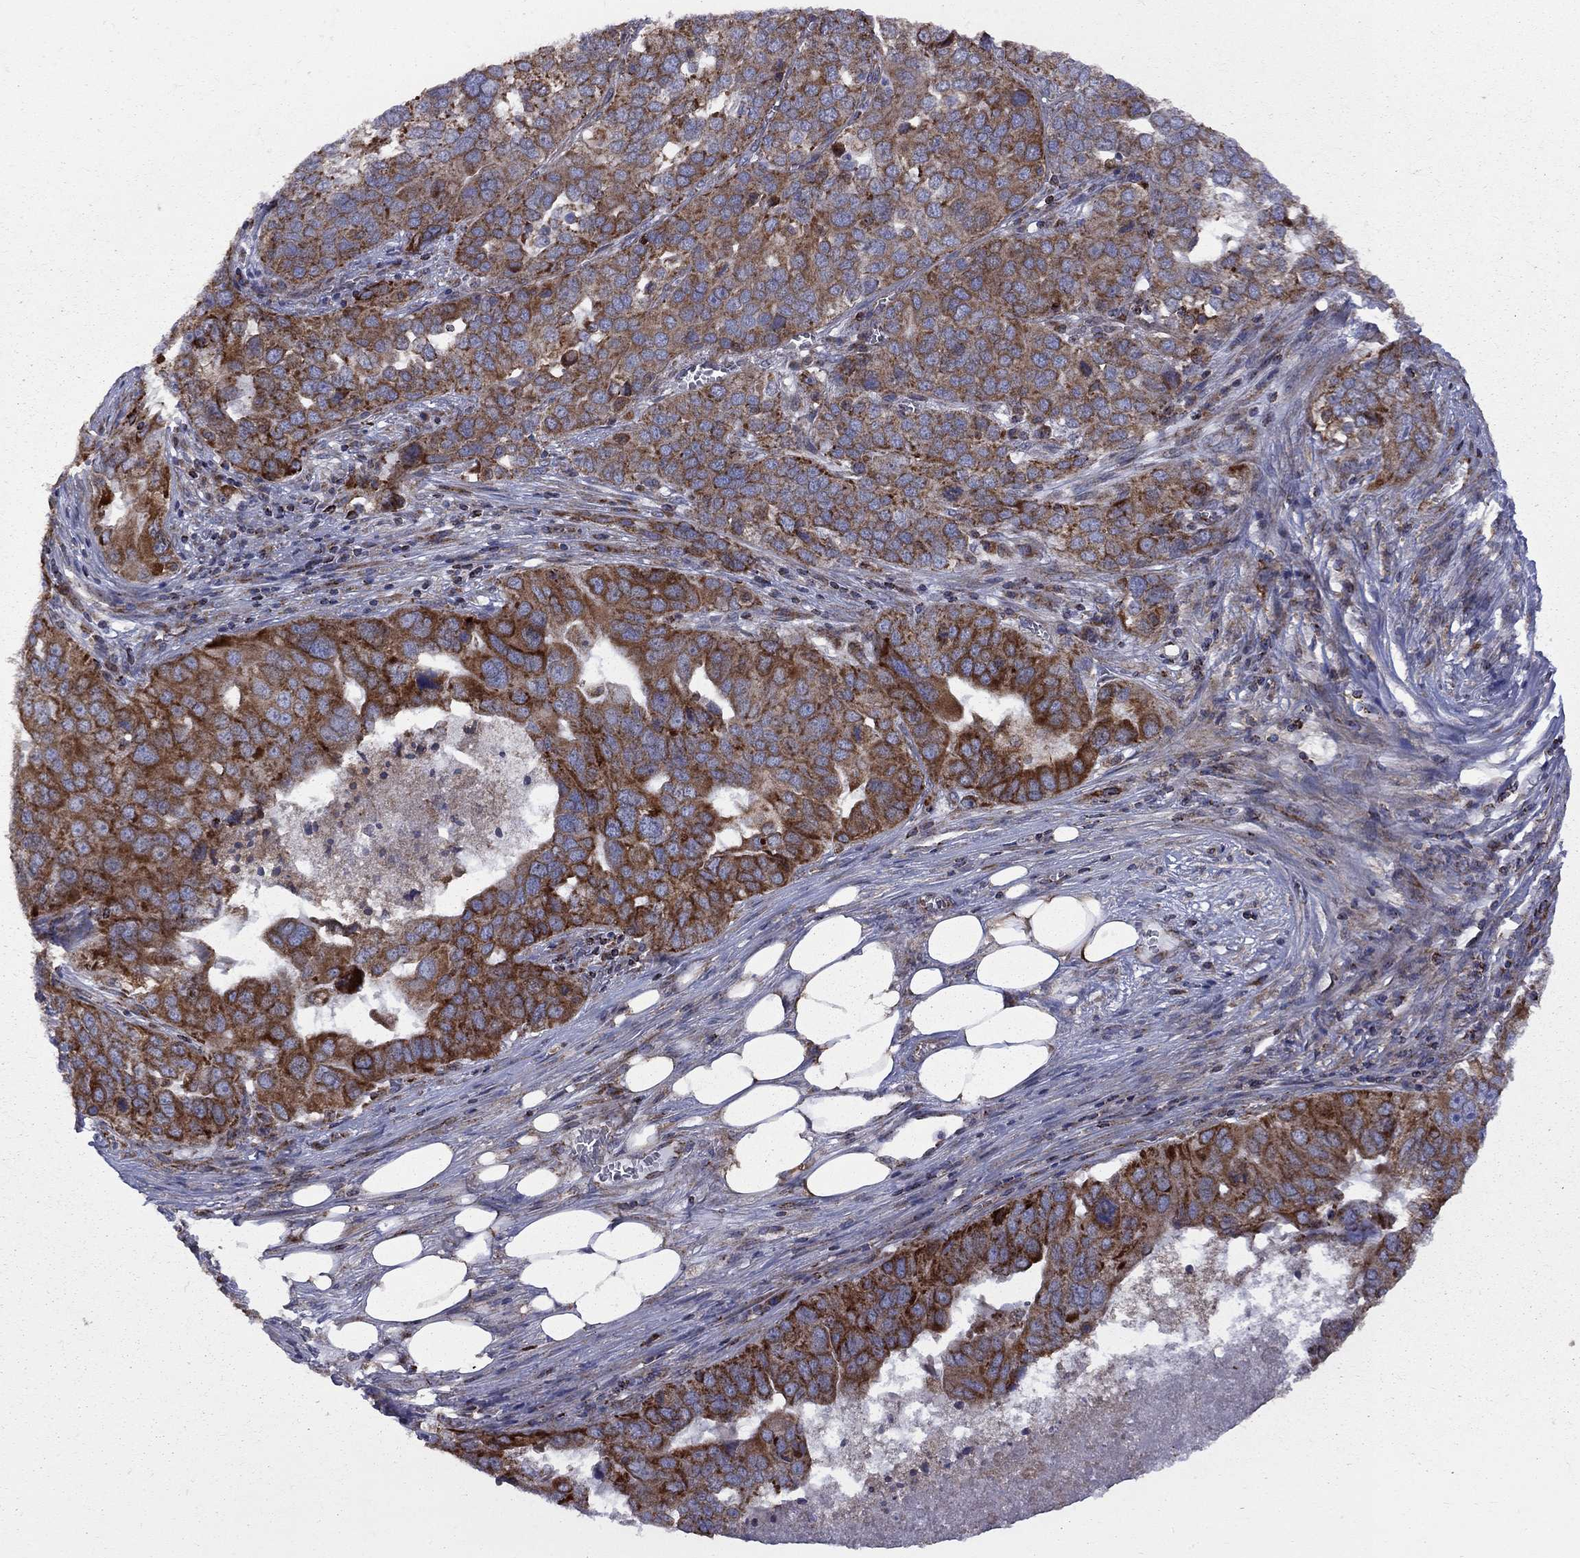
{"staining": {"intensity": "strong", "quantity": "25%-75%", "location": "cytoplasmic/membranous"}, "tissue": "ovarian cancer", "cell_type": "Tumor cells", "image_type": "cancer", "snomed": [{"axis": "morphology", "description": "Carcinoma, endometroid"}, {"axis": "topography", "description": "Soft tissue"}, {"axis": "topography", "description": "Ovary"}], "caption": "A micrograph showing strong cytoplasmic/membranous staining in about 25%-75% of tumor cells in endometroid carcinoma (ovarian), as visualized by brown immunohistochemical staining.", "gene": "CLPTM1", "patient": {"sex": "female", "age": 52}}